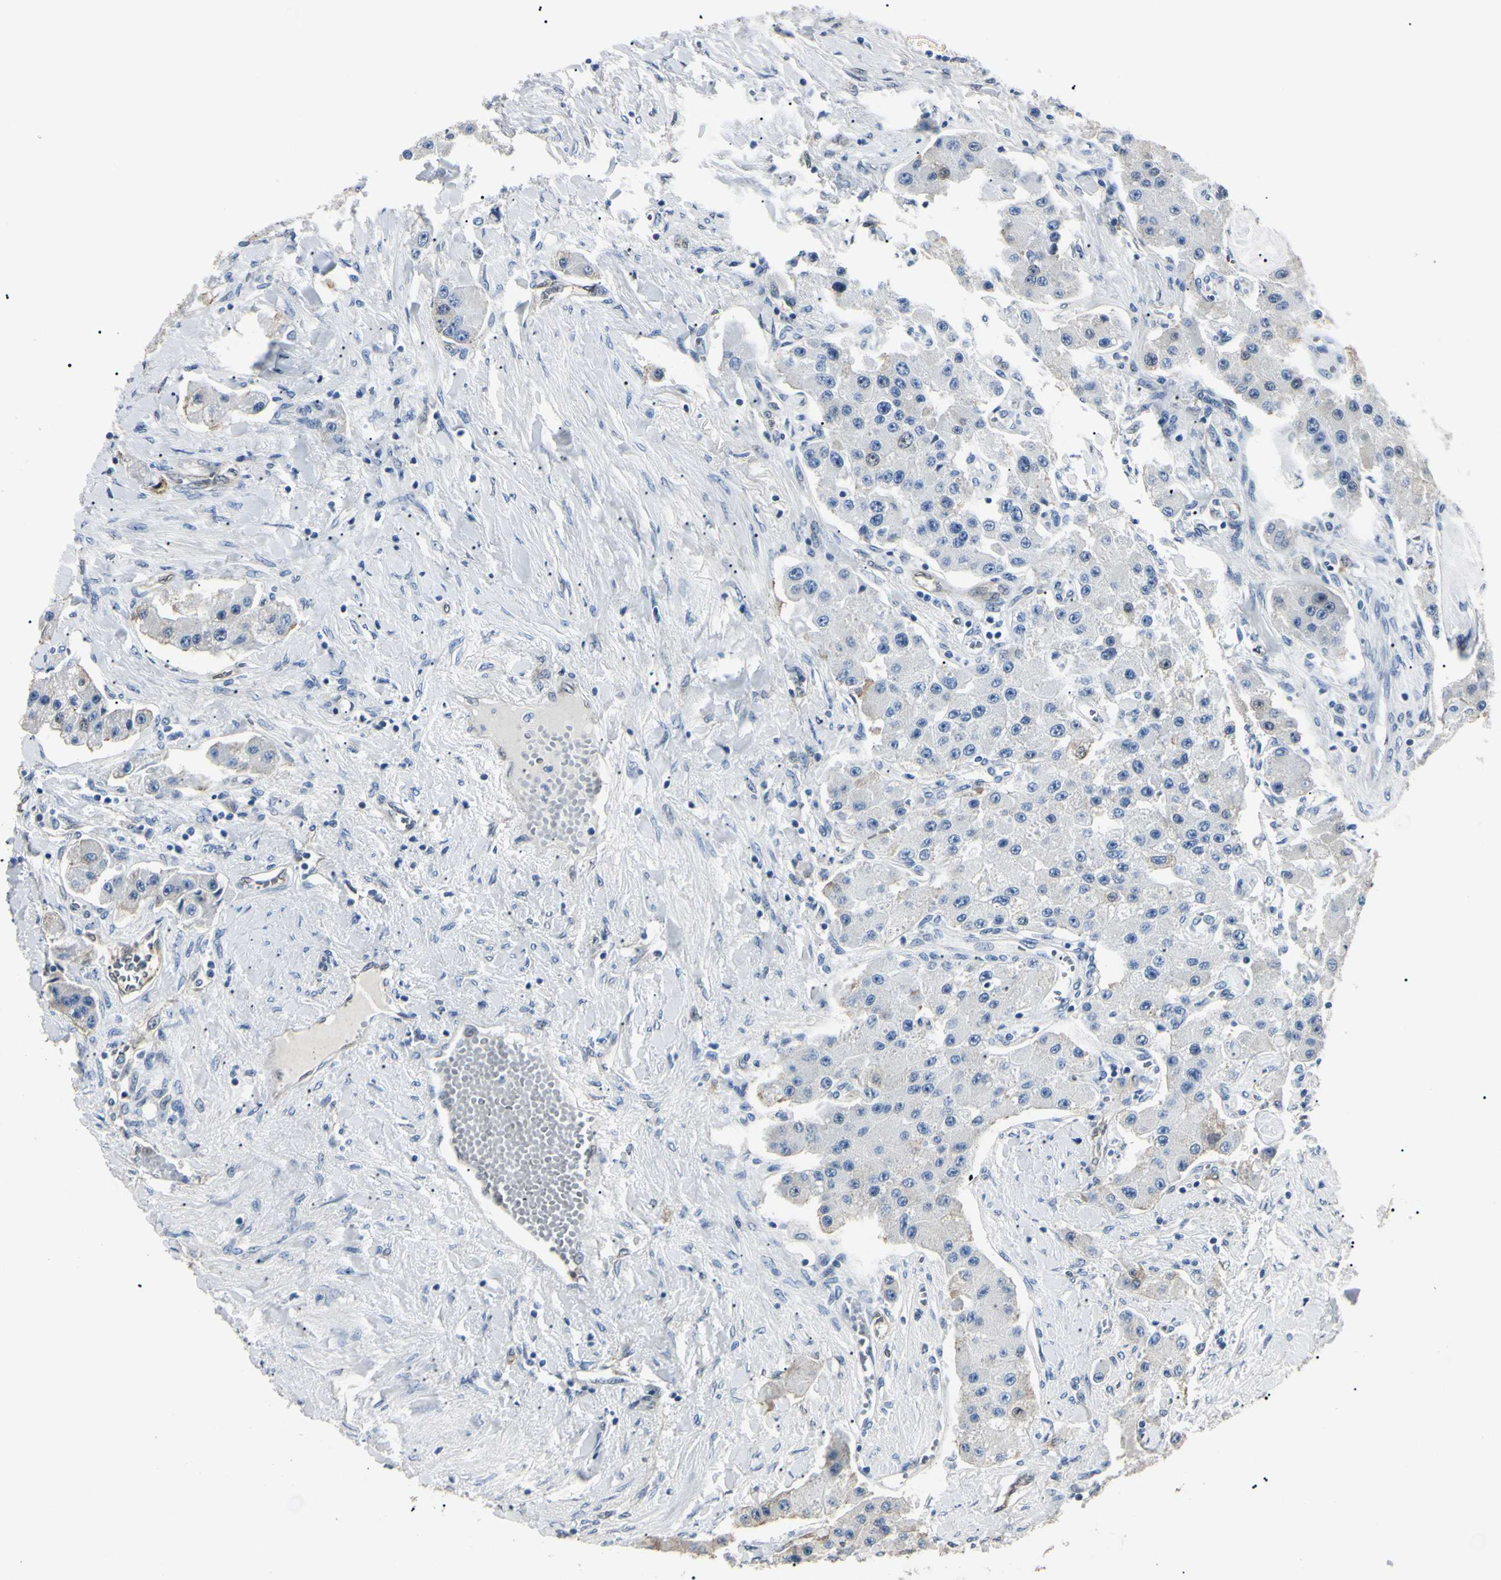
{"staining": {"intensity": "weak", "quantity": "<25%", "location": "cytoplasmic/membranous"}, "tissue": "carcinoid", "cell_type": "Tumor cells", "image_type": "cancer", "snomed": [{"axis": "morphology", "description": "Carcinoid, malignant, NOS"}, {"axis": "topography", "description": "Pancreas"}], "caption": "There is no significant staining in tumor cells of carcinoid. (Immunohistochemistry (ihc), brightfield microscopy, high magnification).", "gene": "AKR1C3", "patient": {"sex": "male", "age": 41}}